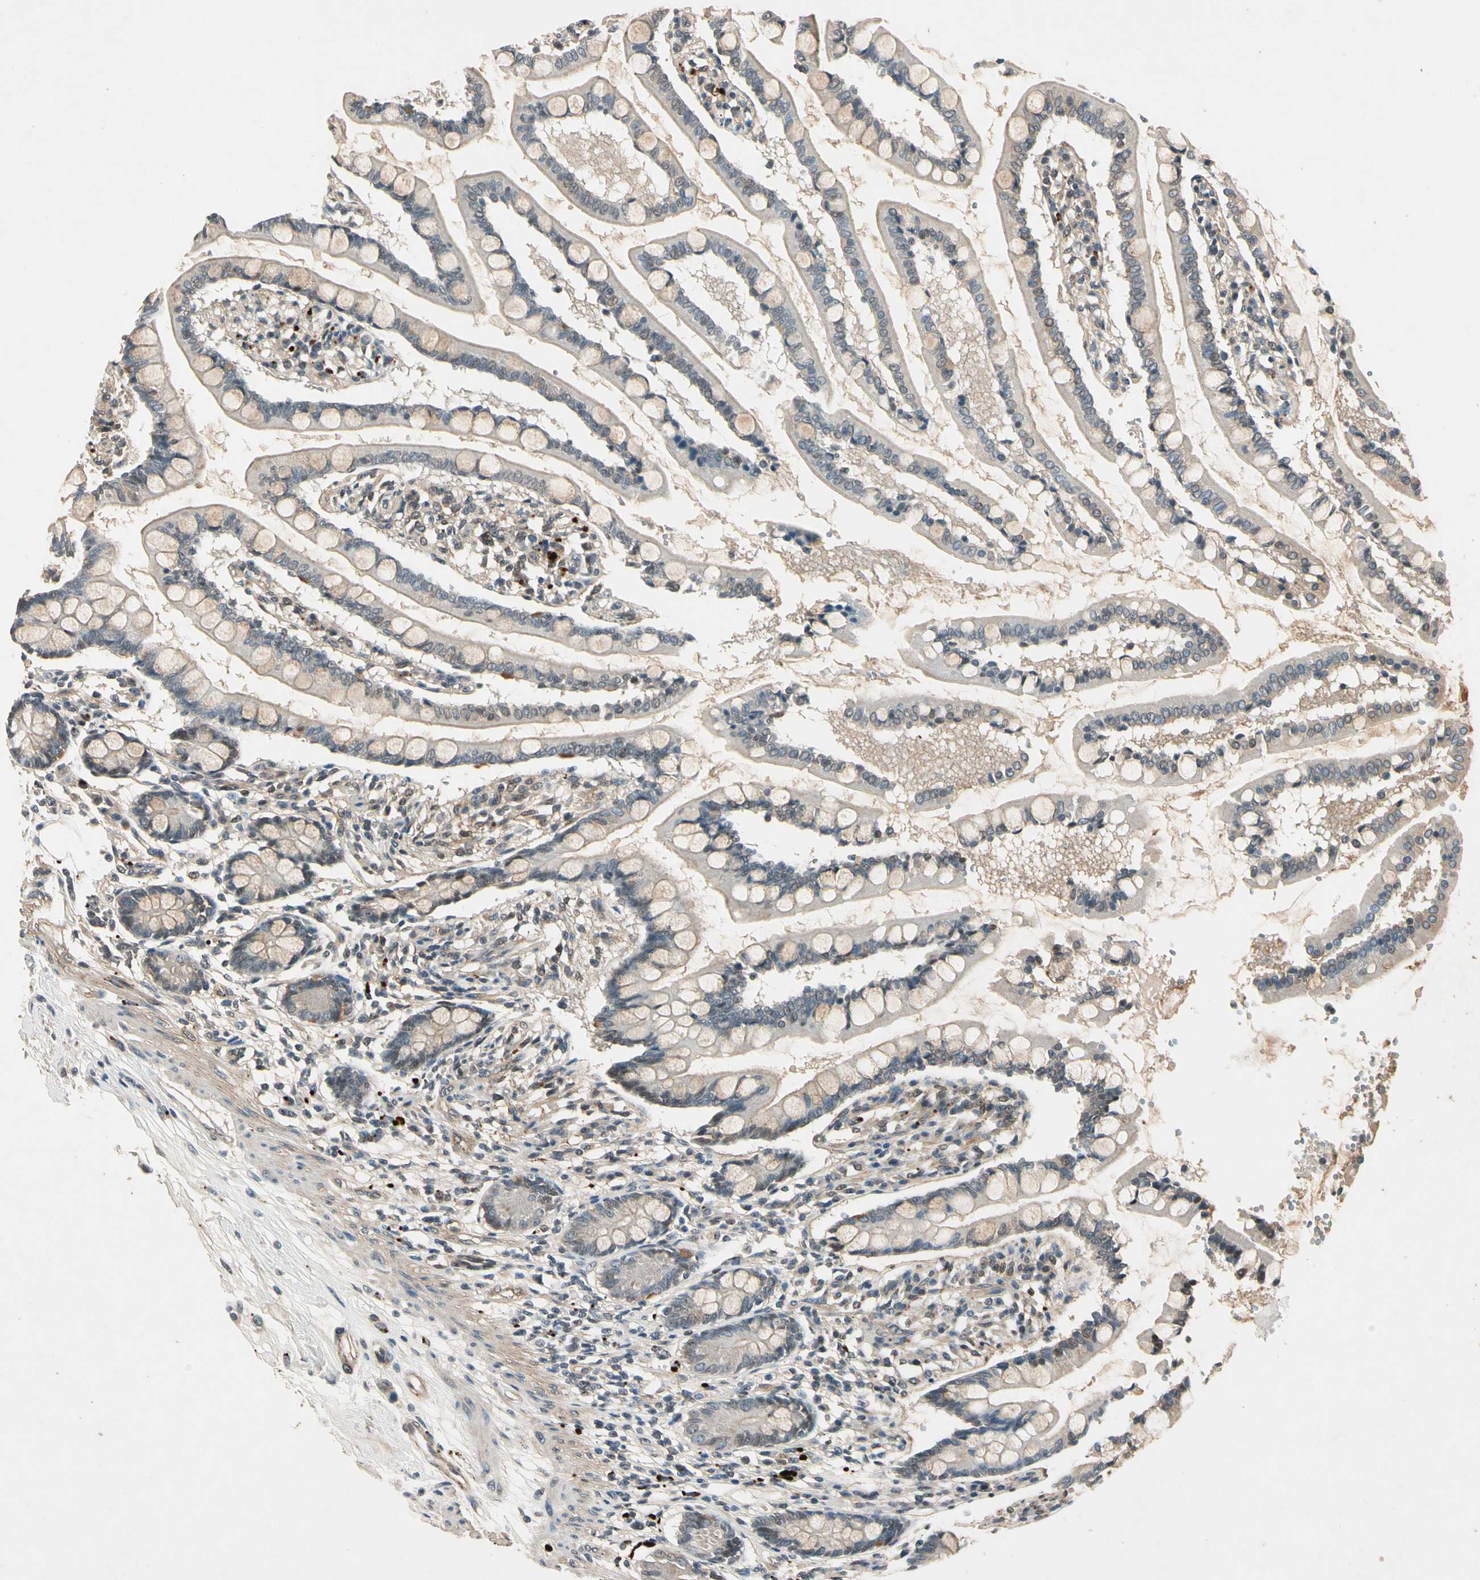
{"staining": {"intensity": "weak", "quantity": ">75%", "location": "cytoplasmic/membranous,nuclear"}, "tissue": "small intestine", "cell_type": "Glandular cells", "image_type": "normal", "snomed": [{"axis": "morphology", "description": "Normal tissue, NOS"}, {"axis": "topography", "description": "Small intestine"}], "caption": "Immunohistochemical staining of benign human small intestine exhibits weak cytoplasmic/membranous,nuclear protein positivity in about >75% of glandular cells. The staining is performed using DAB brown chromogen to label protein expression. The nuclei are counter-stained blue using hematoxylin.", "gene": "ROCK2", "patient": {"sex": "female", "age": 51}}